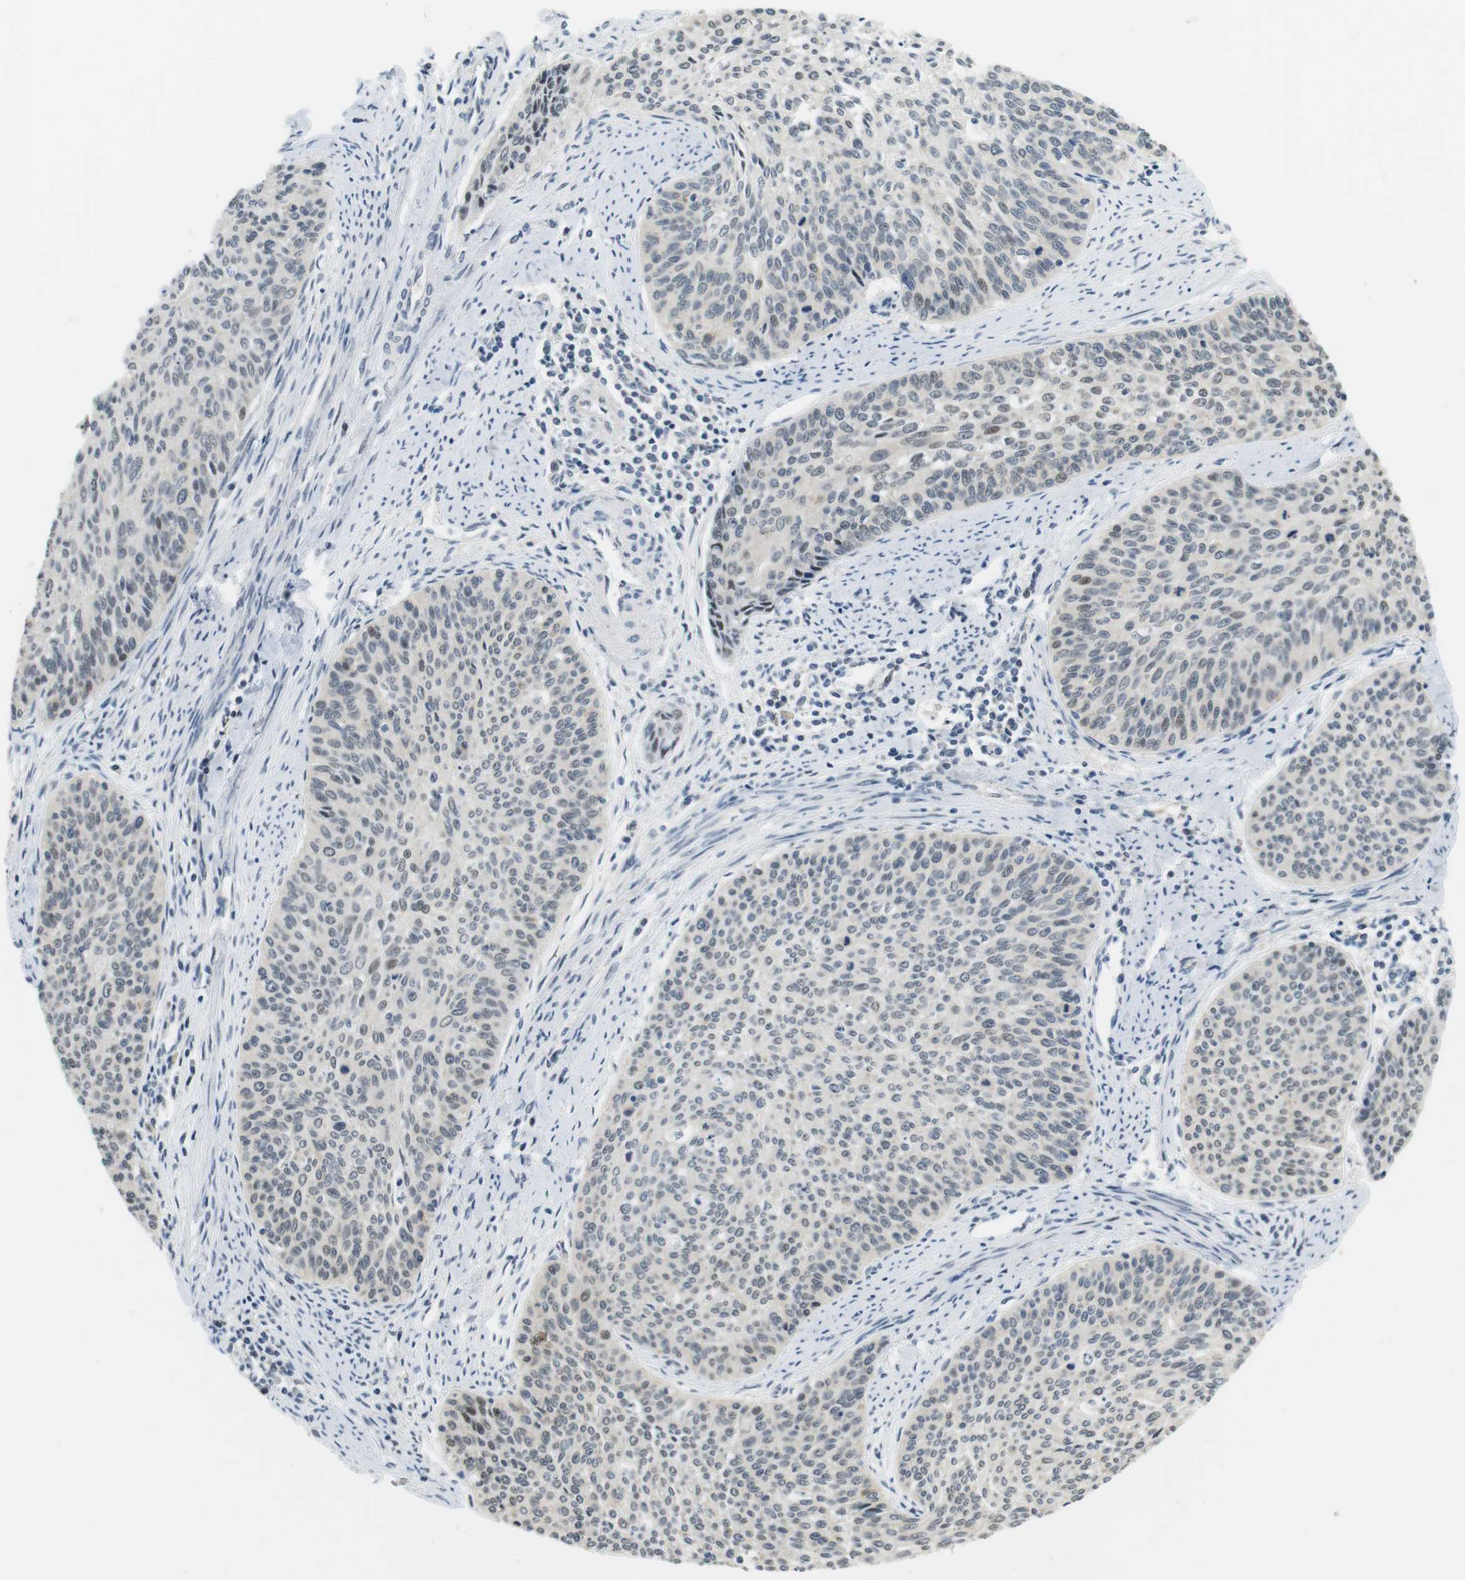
{"staining": {"intensity": "weak", "quantity": "<25%", "location": "nuclear"}, "tissue": "cervical cancer", "cell_type": "Tumor cells", "image_type": "cancer", "snomed": [{"axis": "morphology", "description": "Squamous cell carcinoma, NOS"}, {"axis": "topography", "description": "Cervix"}], "caption": "High power microscopy image of an immunohistochemistry photomicrograph of squamous cell carcinoma (cervical), revealing no significant expression in tumor cells.", "gene": "CSNK2B", "patient": {"sex": "female", "age": 55}}